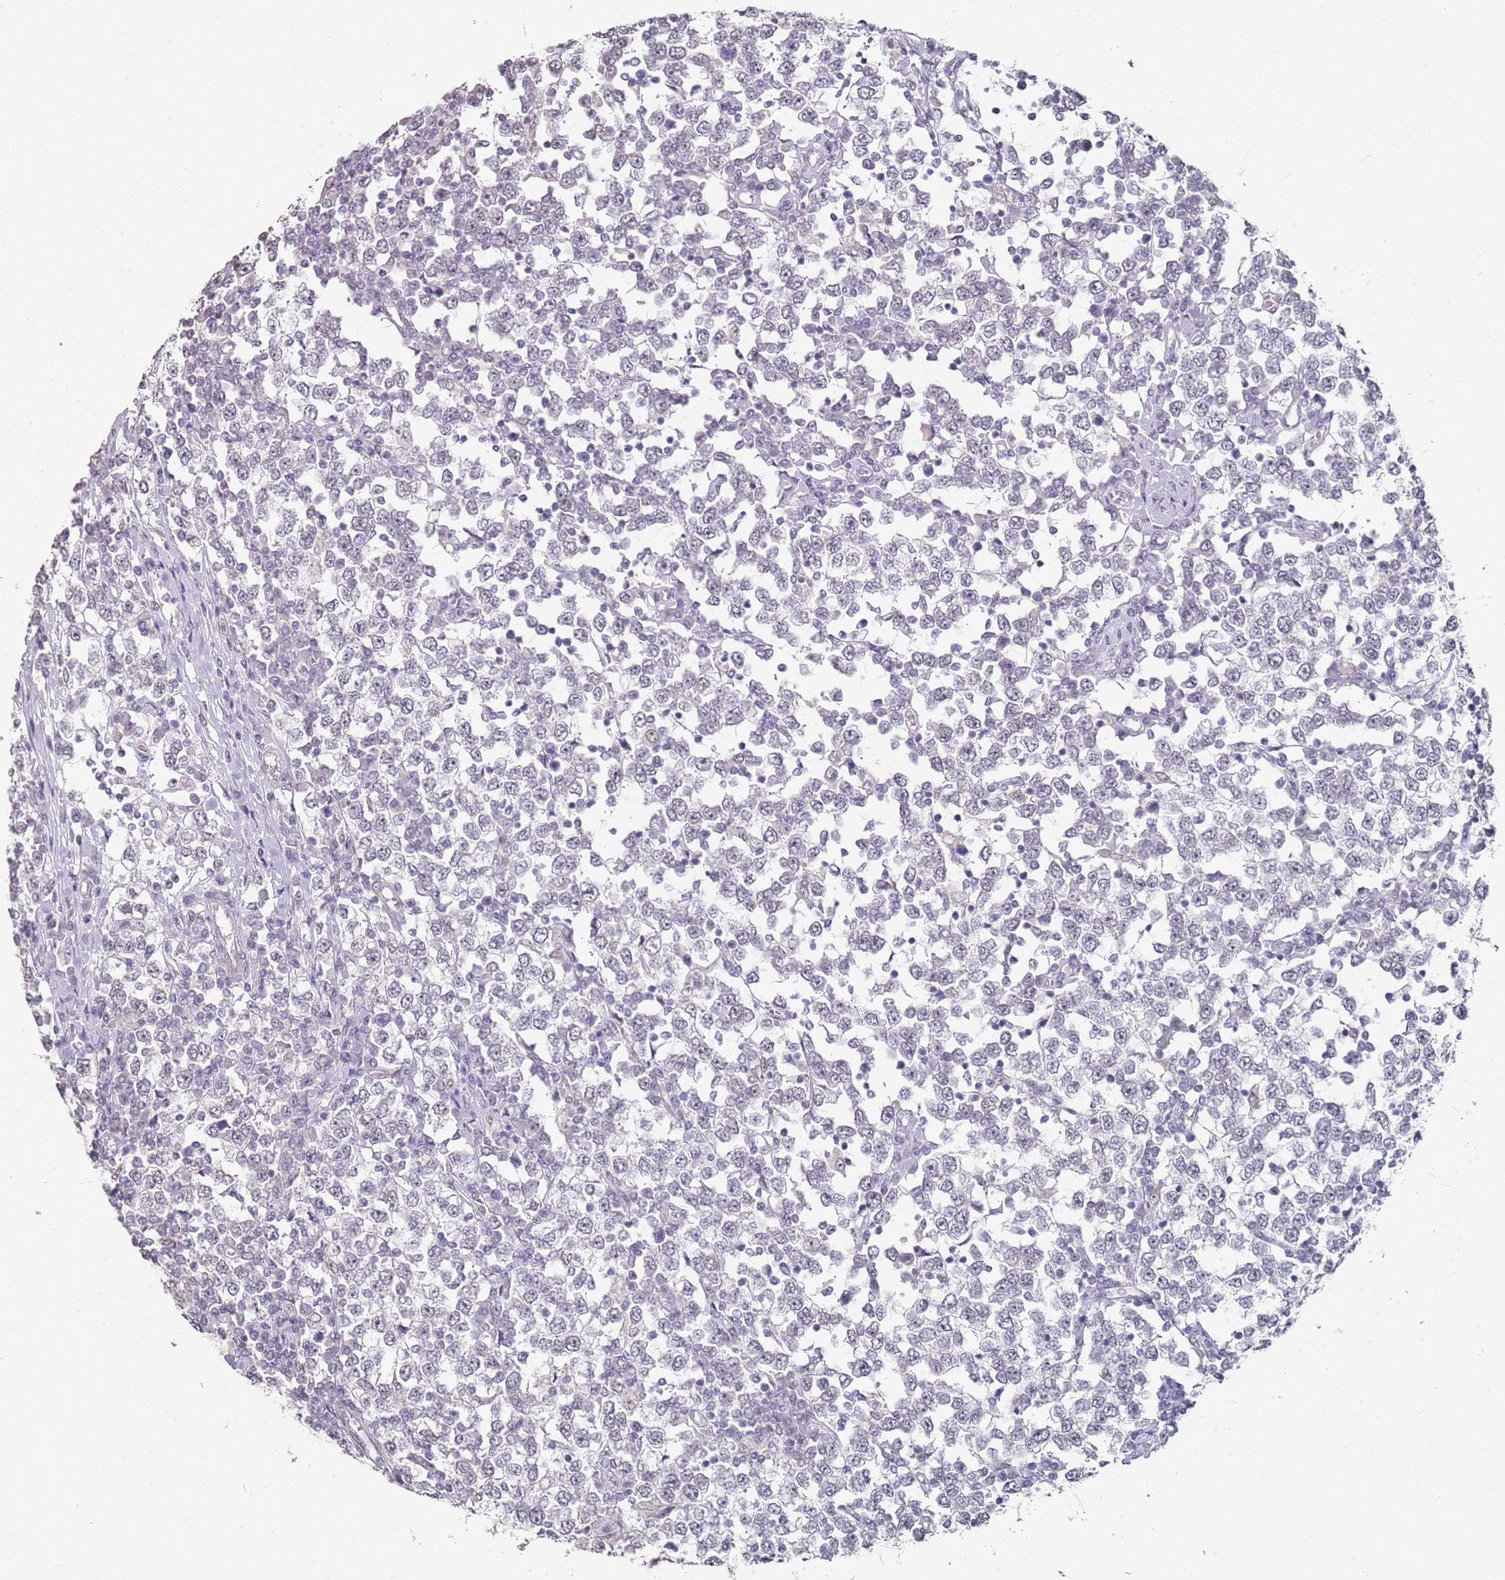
{"staining": {"intensity": "negative", "quantity": "none", "location": "none"}, "tissue": "testis cancer", "cell_type": "Tumor cells", "image_type": "cancer", "snomed": [{"axis": "morphology", "description": "Seminoma, NOS"}, {"axis": "topography", "description": "Testis"}], "caption": "This is a micrograph of IHC staining of seminoma (testis), which shows no staining in tumor cells. The staining is performed using DAB (3,3'-diaminobenzidine) brown chromogen with nuclei counter-stained in using hematoxylin.", "gene": "DNAH11", "patient": {"sex": "male", "age": 65}}